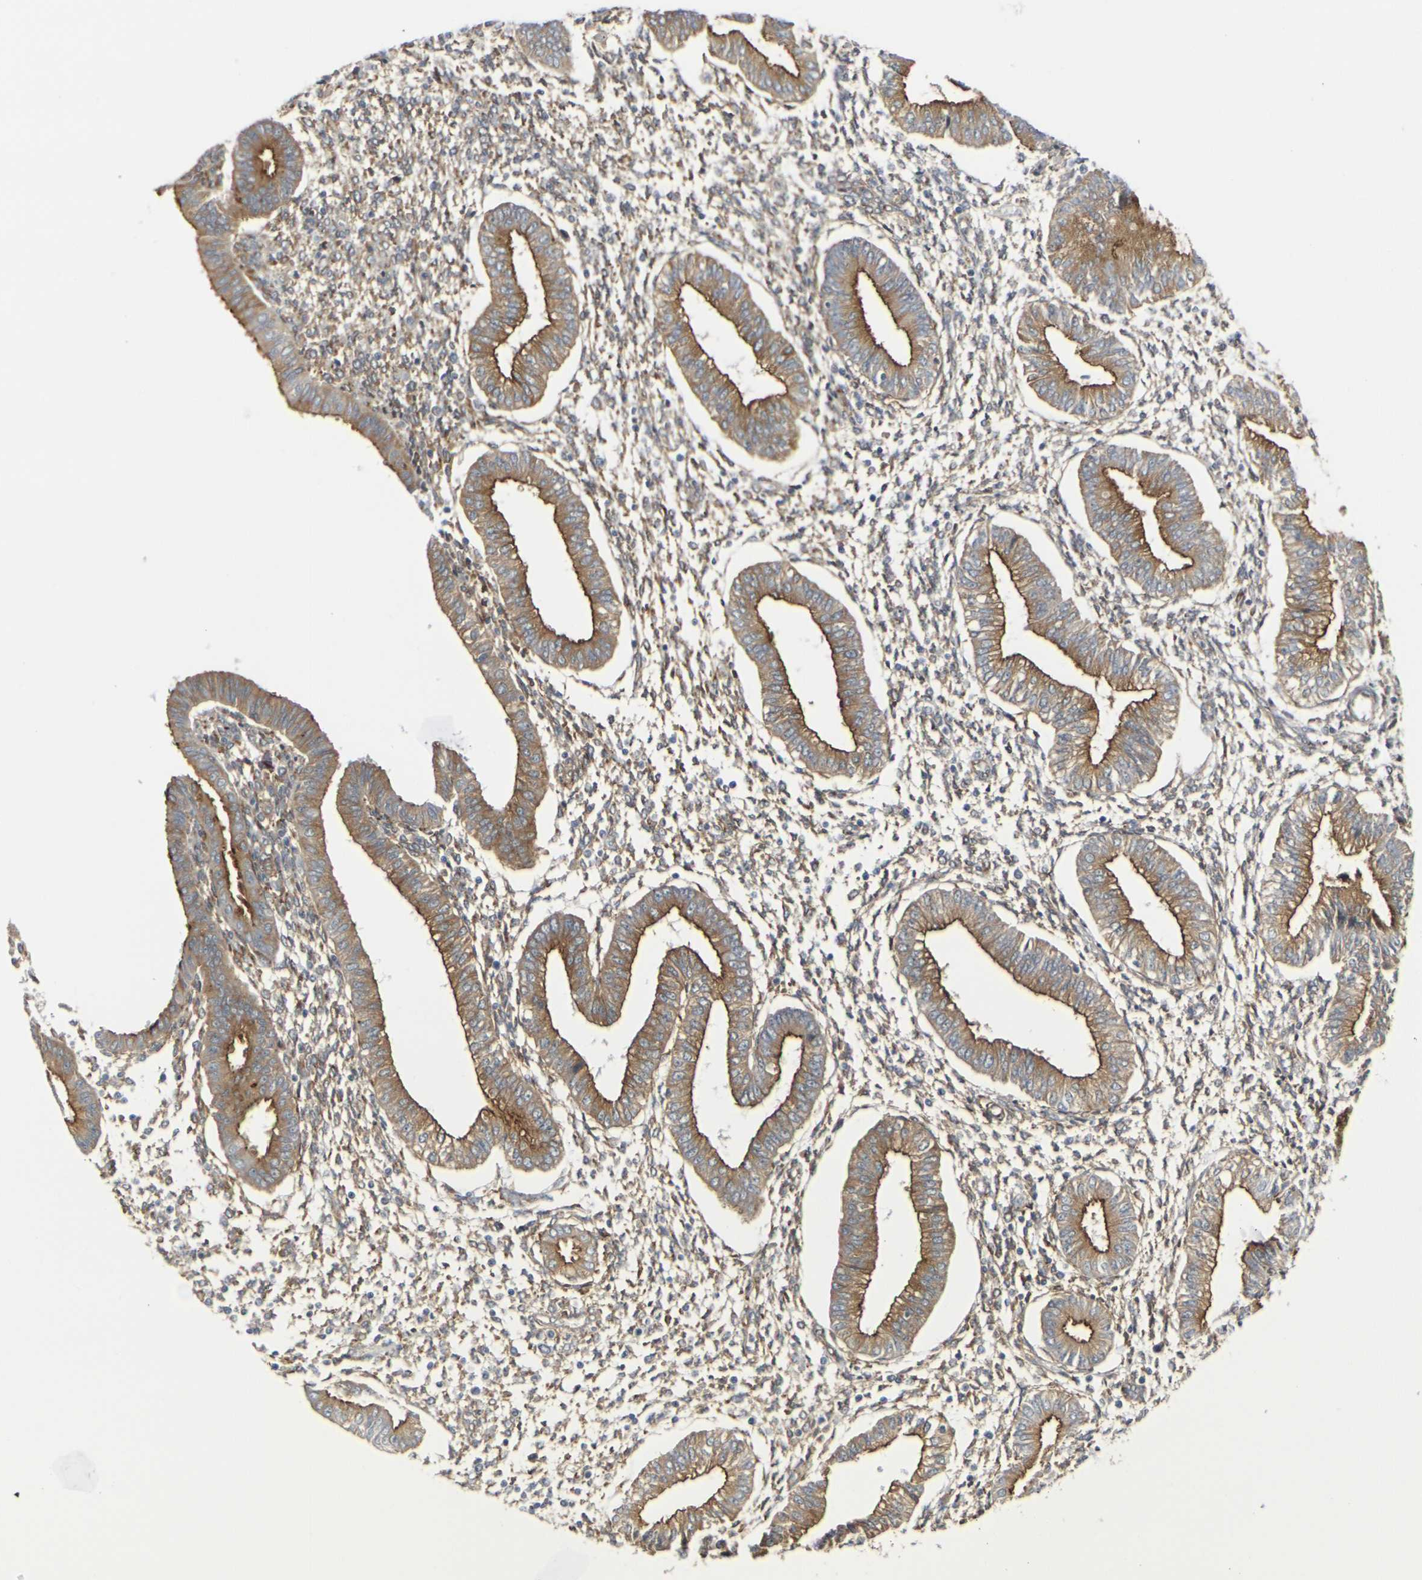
{"staining": {"intensity": "moderate", "quantity": ">75%", "location": "cytoplasmic/membranous"}, "tissue": "endometrium", "cell_type": "Cells in endometrial stroma", "image_type": "normal", "snomed": [{"axis": "morphology", "description": "Normal tissue, NOS"}, {"axis": "topography", "description": "Endometrium"}], "caption": "A brown stain shows moderate cytoplasmic/membranous expression of a protein in cells in endometrial stroma of unremarkable human endometrium.", "gene": "MYOF", "patient": {"sex": "female", "age": 50}}